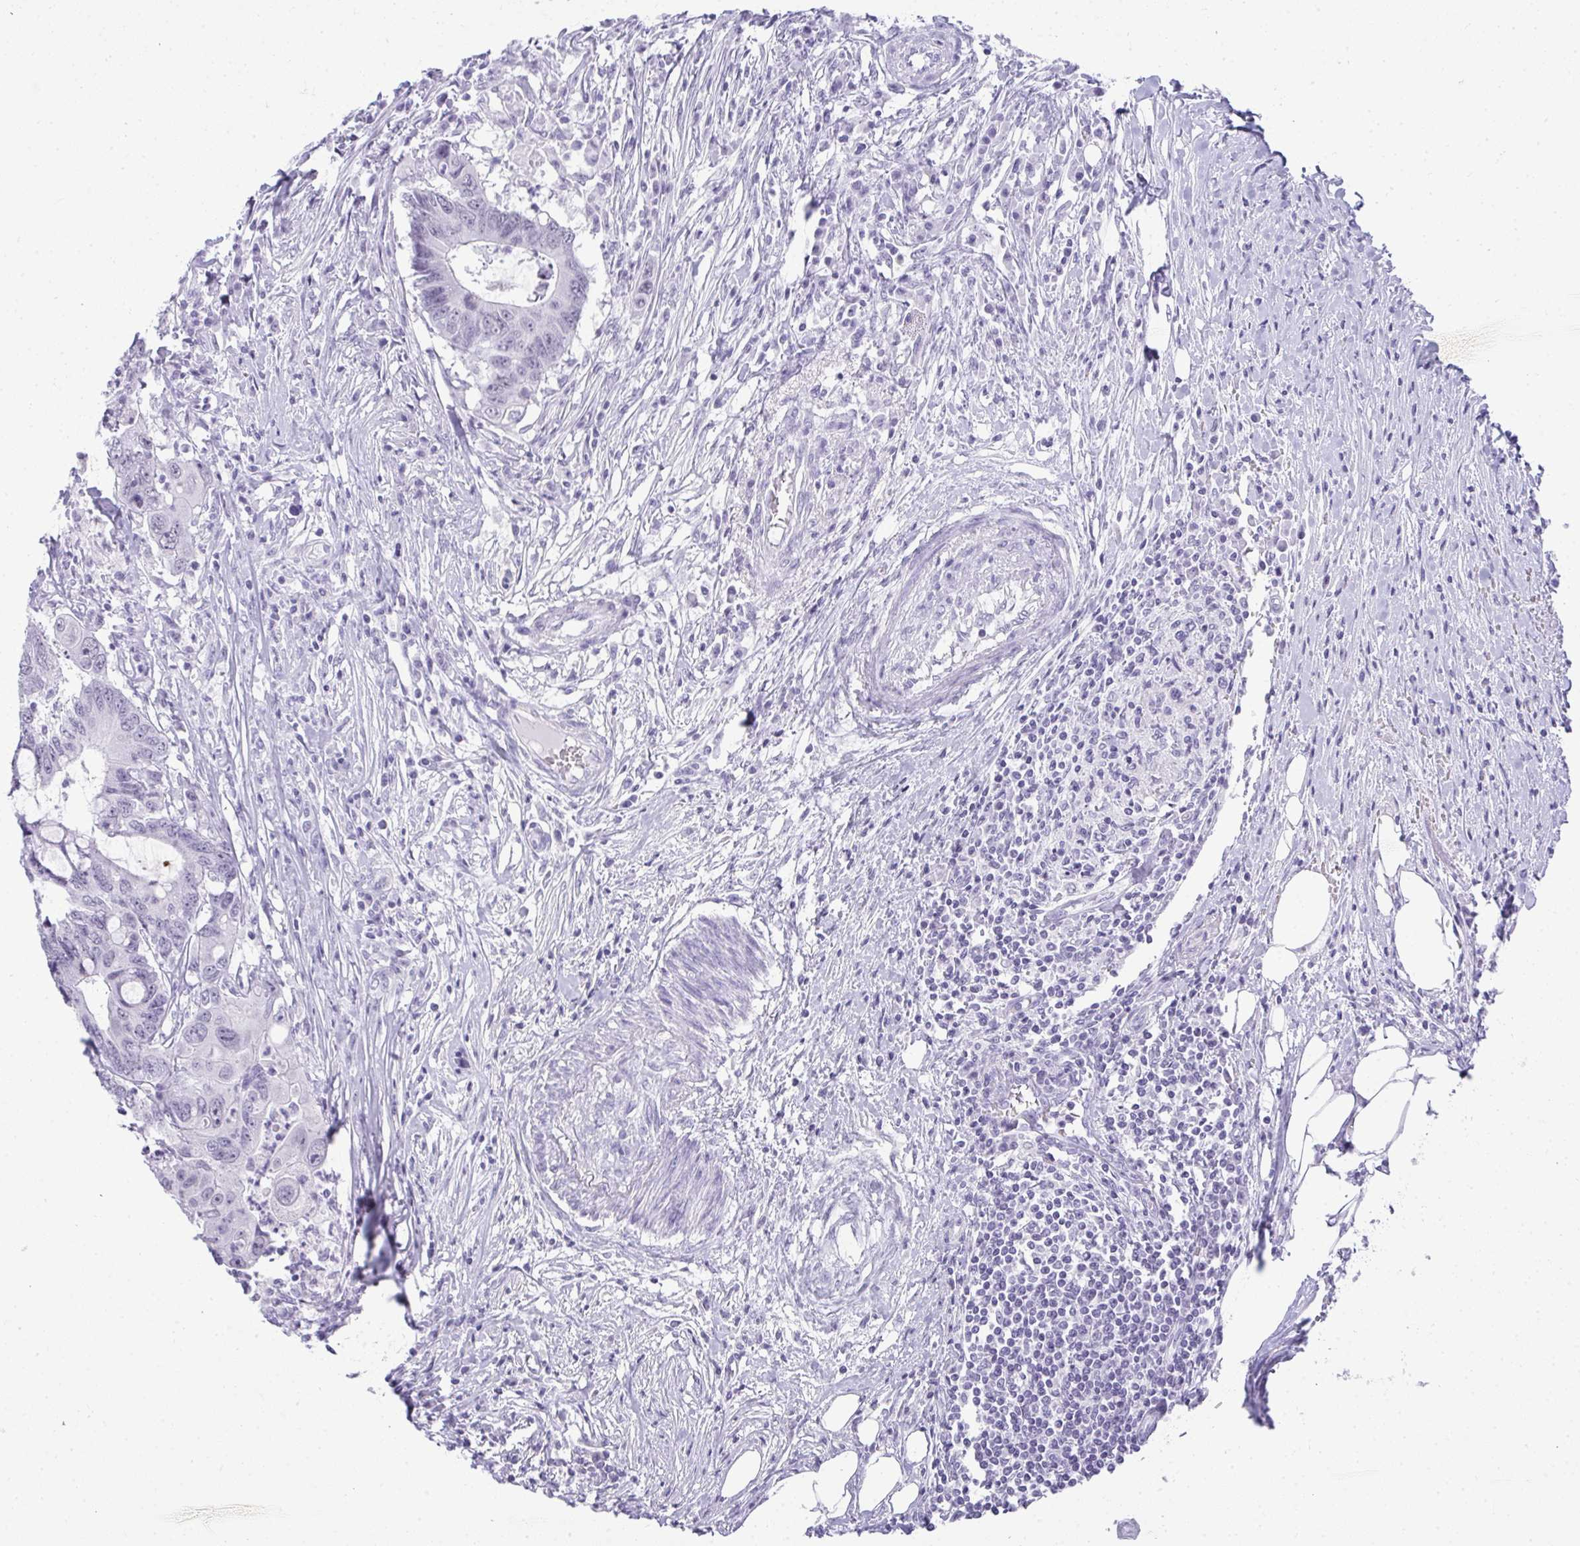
{"staining": {"intensity": "weak", "quantity": "<25%", "location": "nuclear"}, "tissue": "colorectal cancer", "cell_type": "Tumor cells", "image_type": "cancer", "snomed": [{"axis": "morphology", "description": "Adenocarcinoma, NOS"}, {"axis": "topography", "description": "Colon"}], "caption": "Immunohistochemistry (IHC) of human colorectal cancer (adenocarcinoma) demonstrates no expression in tumor cells.", "gene": "PLA2G1B", "patient": {"sex": "male", "age": 71}}